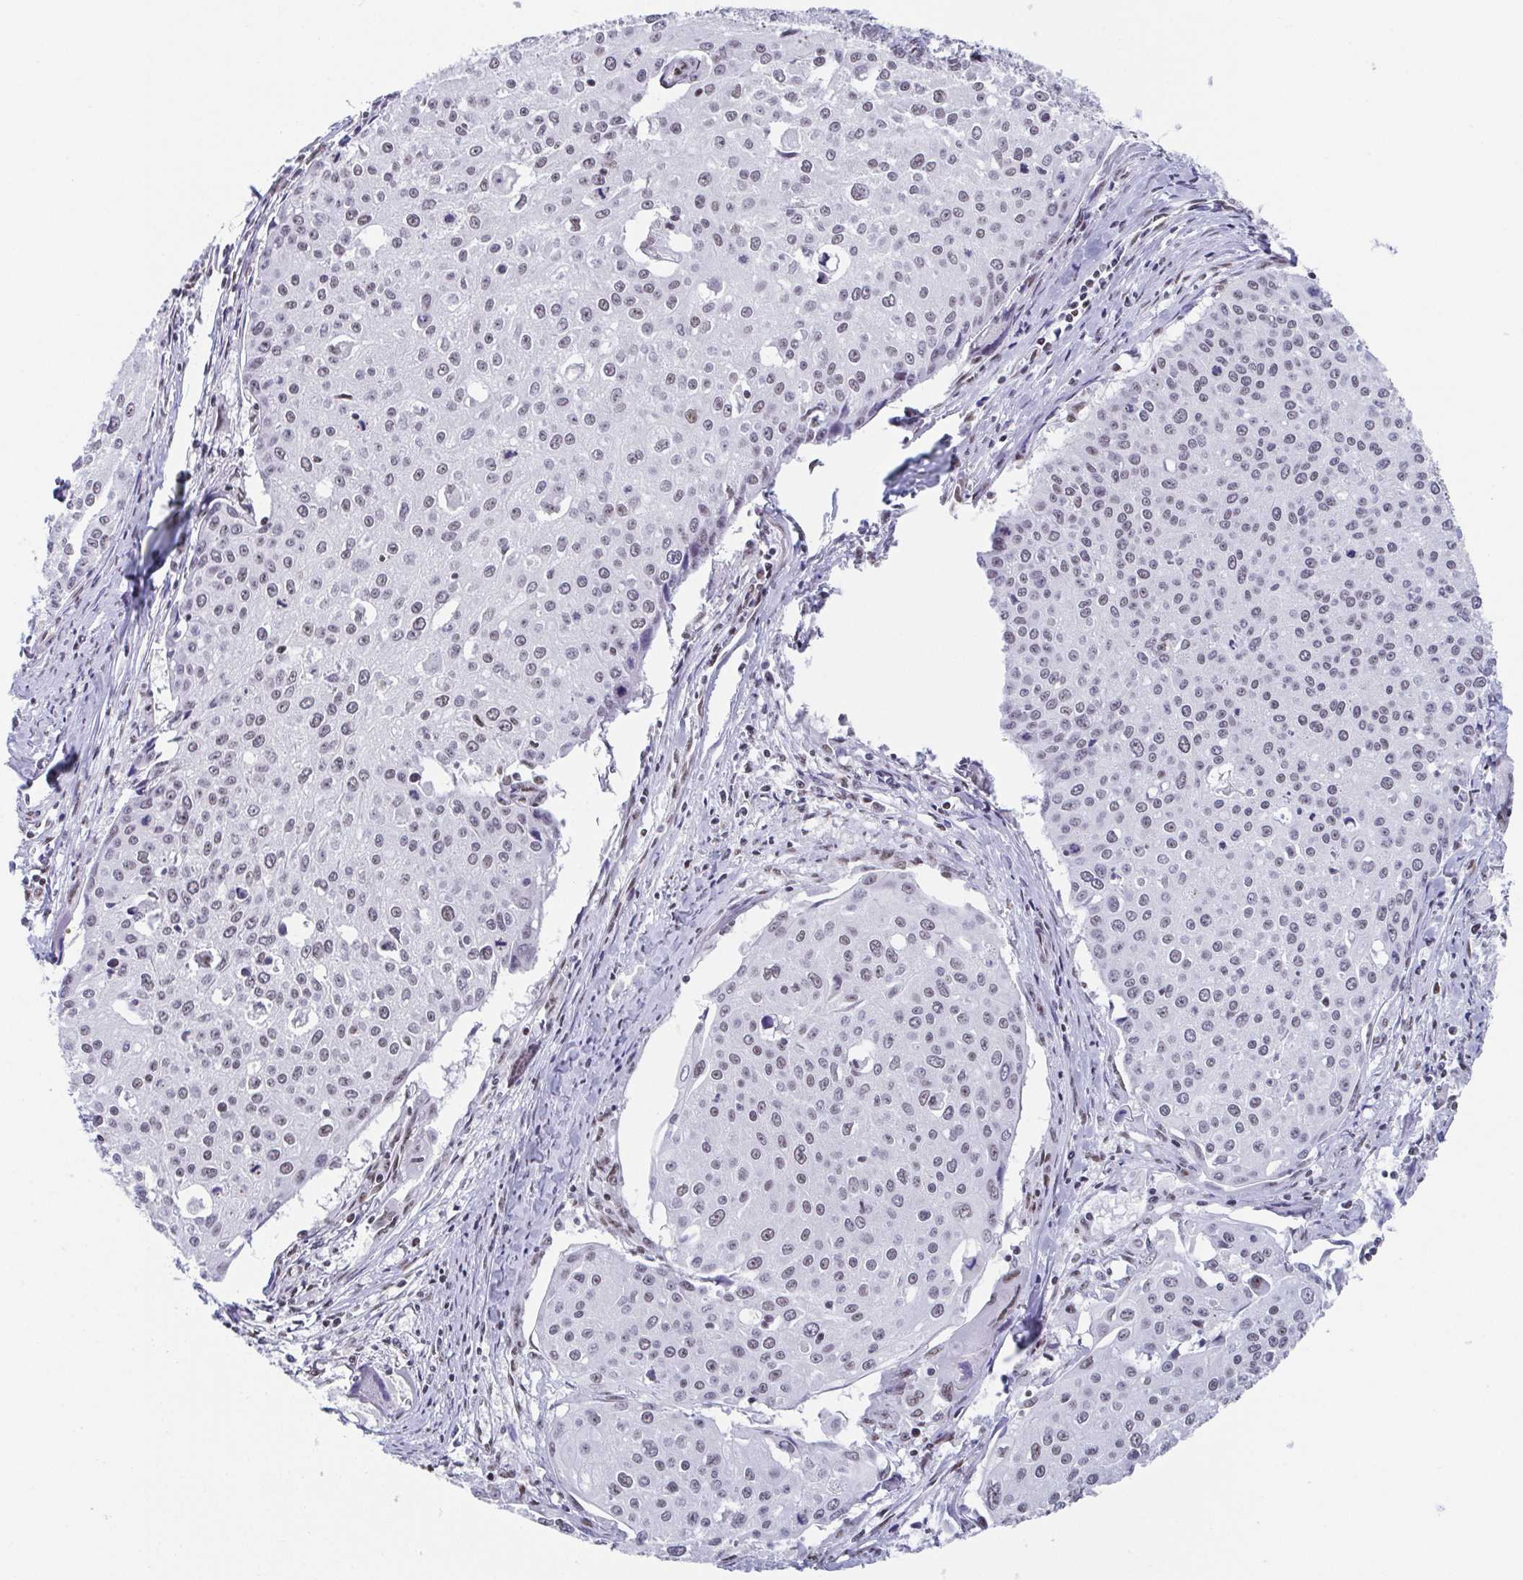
{"staining": {"intensity": "weak", "quantity": "25%-75%", "location": "nuclear"}, "tissue": "cervical cancer", "cell_type": "Tumor cells", "image_type": "cancer", "snomed": [{"axis": "morphology", "description": "Squamous cell carcinoma, NOS"}, {"axis": "topography", "description": "Cervix"}], "caption": "Immunohistochemical staining of squamous cell carcinoma (cervical) reveals weak nuclear protein expression in about 25%-75% of tumor cells. (DAB IHC, brown staining for protein, blue staining for nuclei).", "gene": "SLC7A10", "patient": {"sex": "female", "age": 38}}